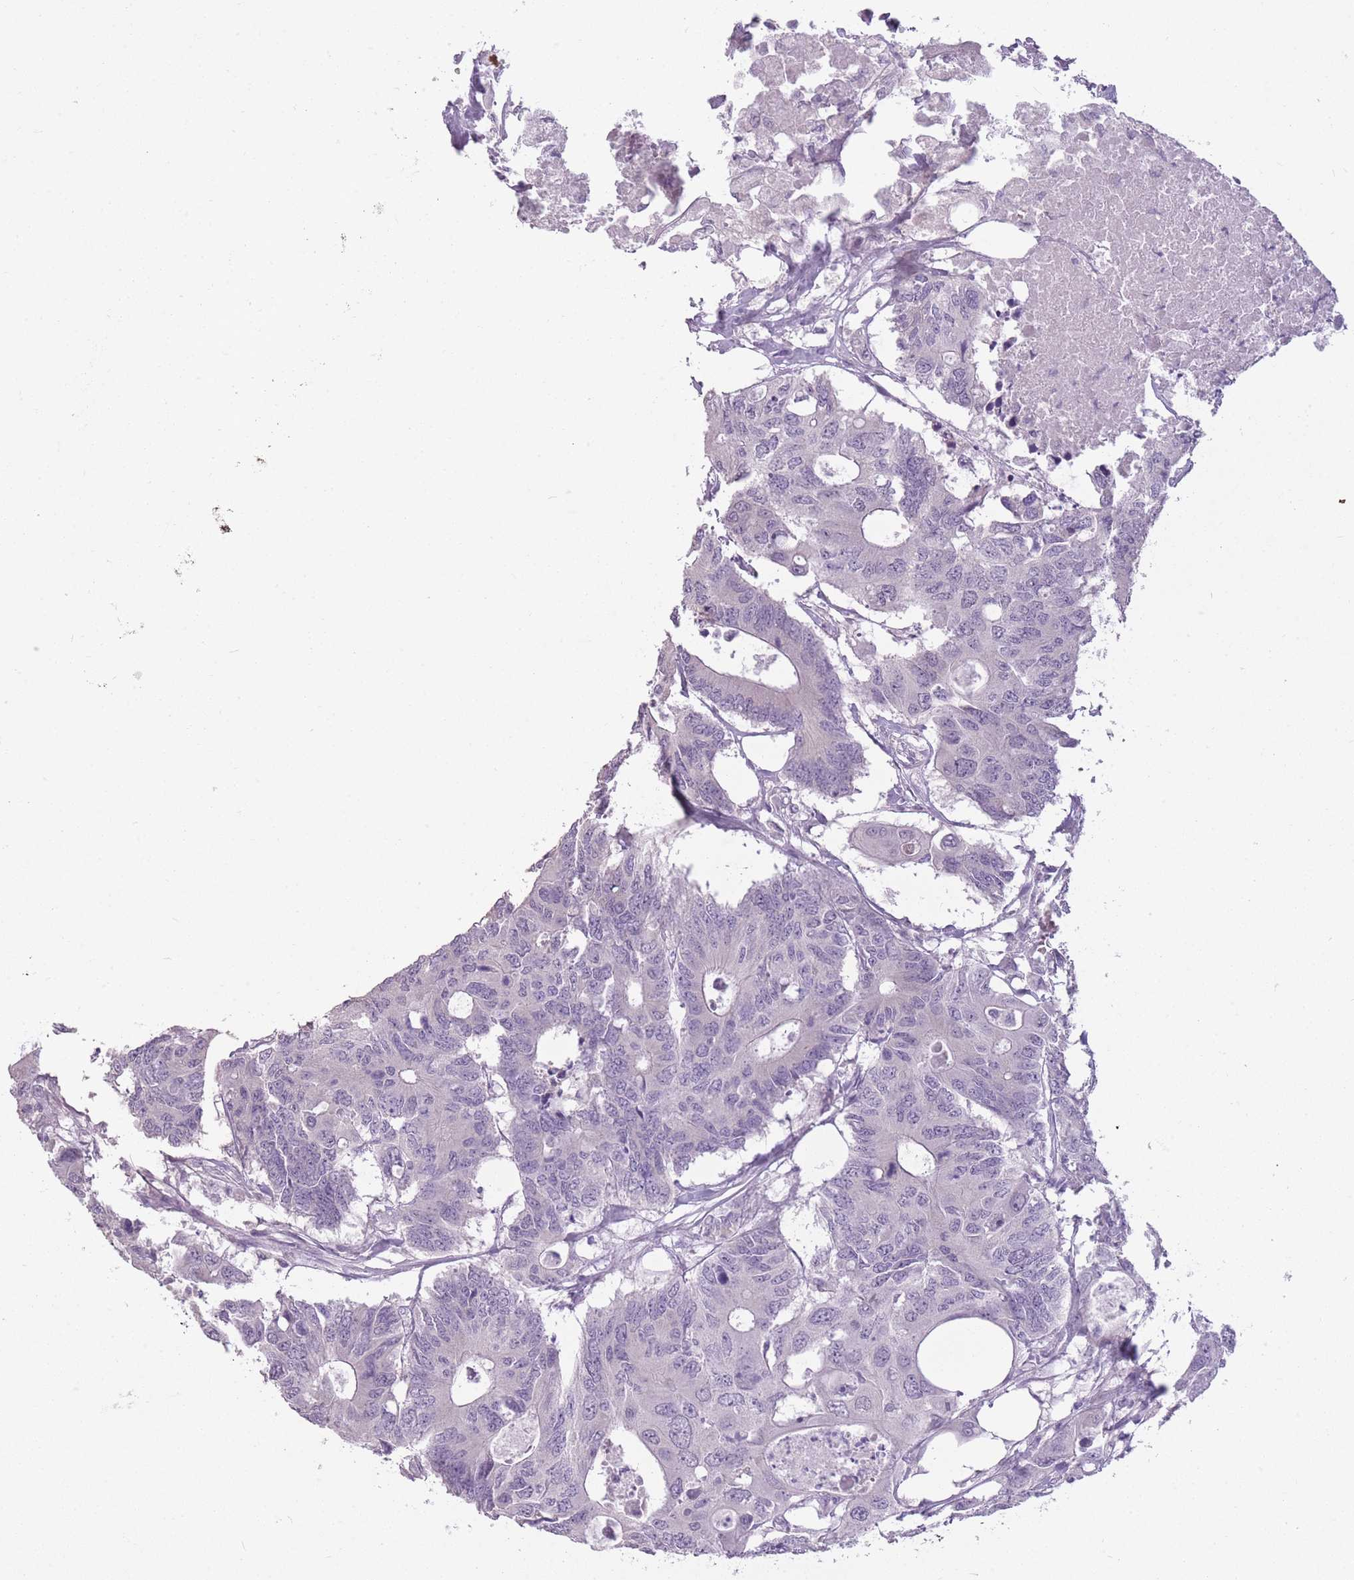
{"staining": {"intensity": "negative", "quantity": "none", "location": "none"}, "tissue": "colorectal cancer", "cell_type": "Tumor cells", "image_type": "cancer", "snomed": [{"axis": "morphology", "description": "Adenocarcinoma, NOS"}, {"axis": "topography", "description": "Colon"}], "caption": "There is no significant expression in tumor cells of colorectal cancer.", "gene": "ZBTB24", "patient": {"sex": "male", "age": 71}}